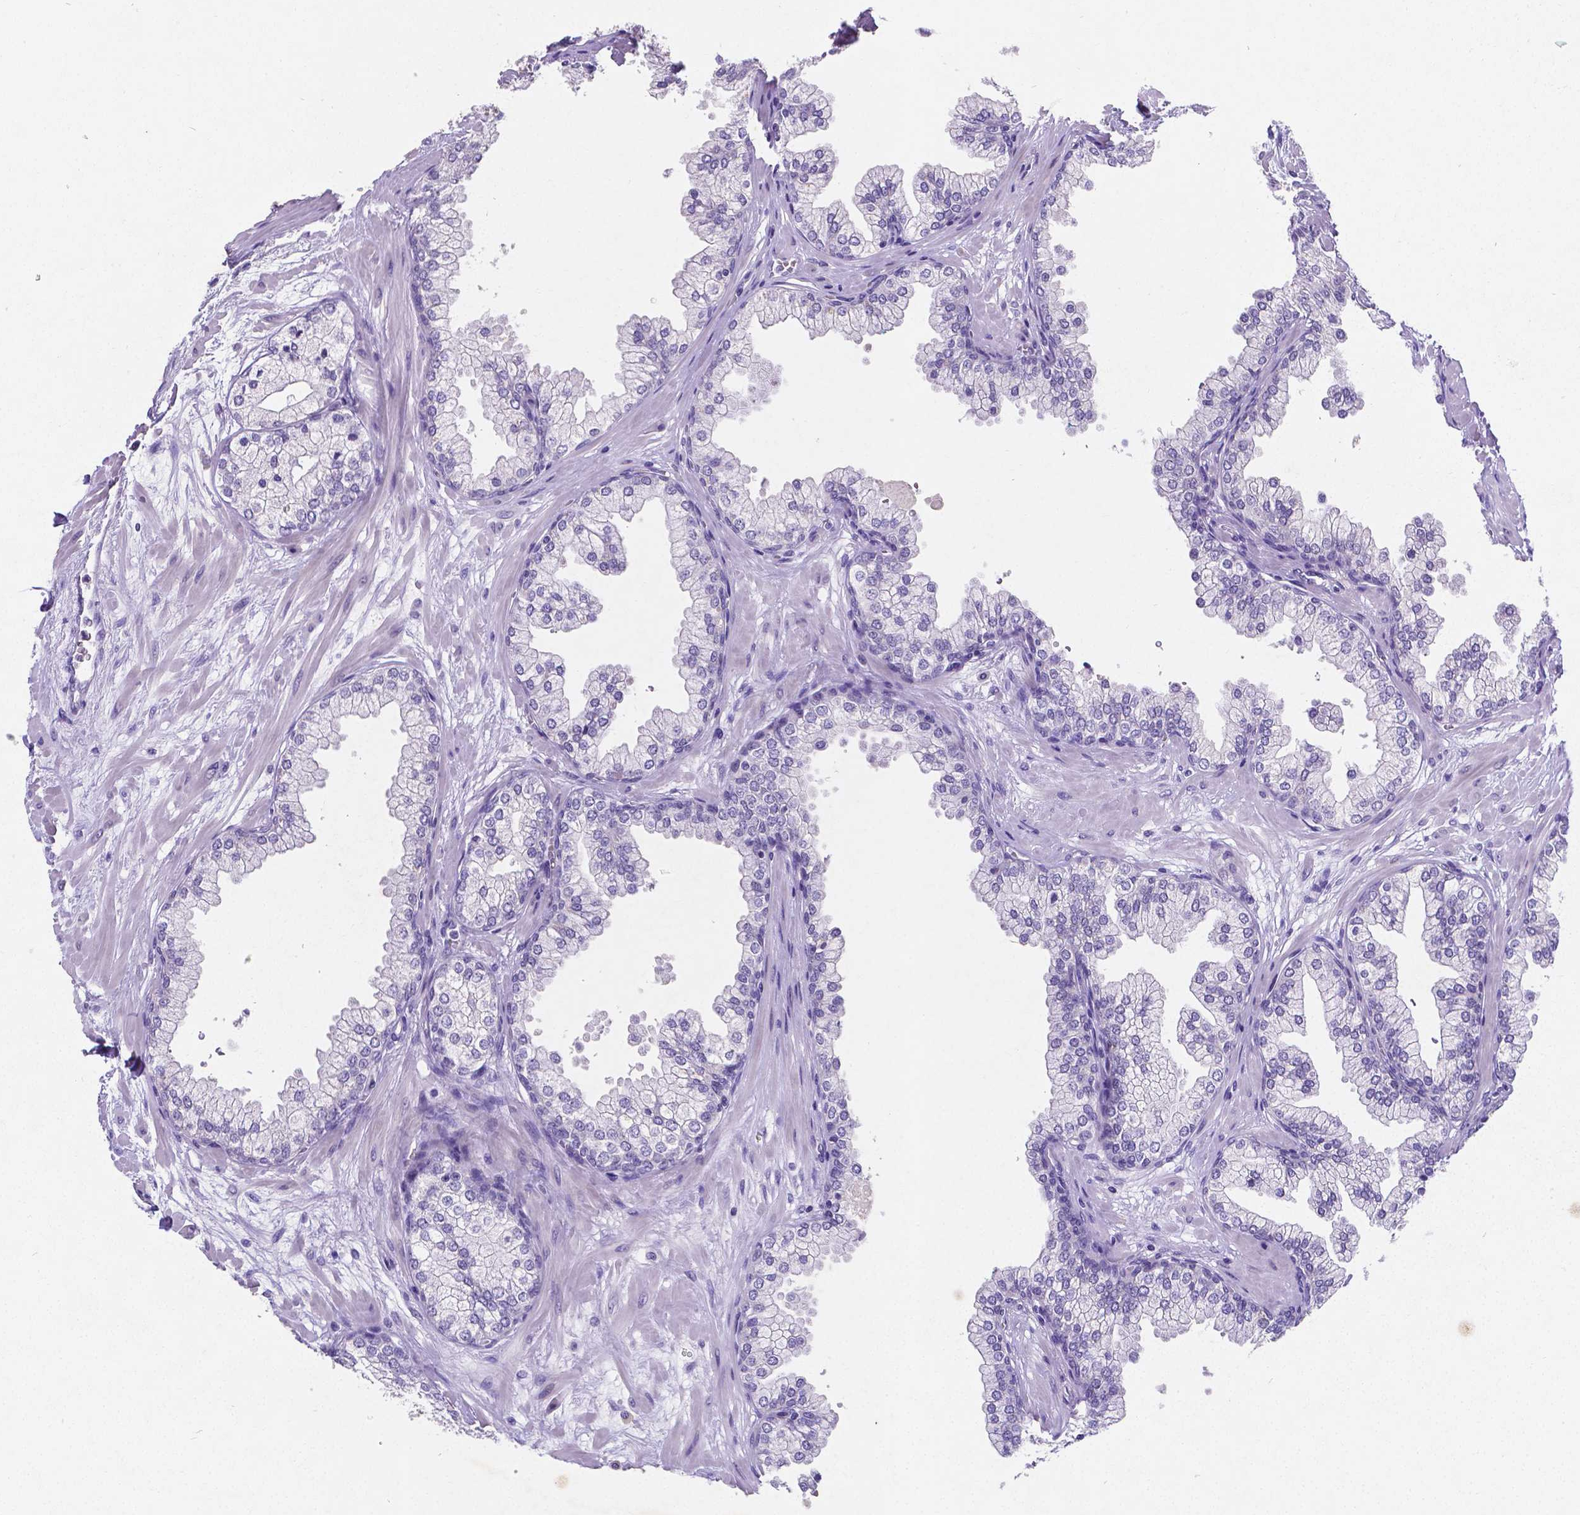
{"staining": {"intensity": "negative", "quantity": "none", "location": "none"}, "tissue": "prostate", "cell_type": "Glandular cells", "image_type": "normal", "snomed": [{"axis": "morphology", "description": "Normal tissue, NOS"}, {"axis": "topography", "description": "Prostate"}, {"axis": "topography", "description": "Peripheral nerve tissue"}], "caption": "Prostate stained for a protein using immunohistochemistry (IHC) demonstrates no positivity glandular cells.", "gene": "SATB2", "patient": {"sex": "male", "age": 61}}